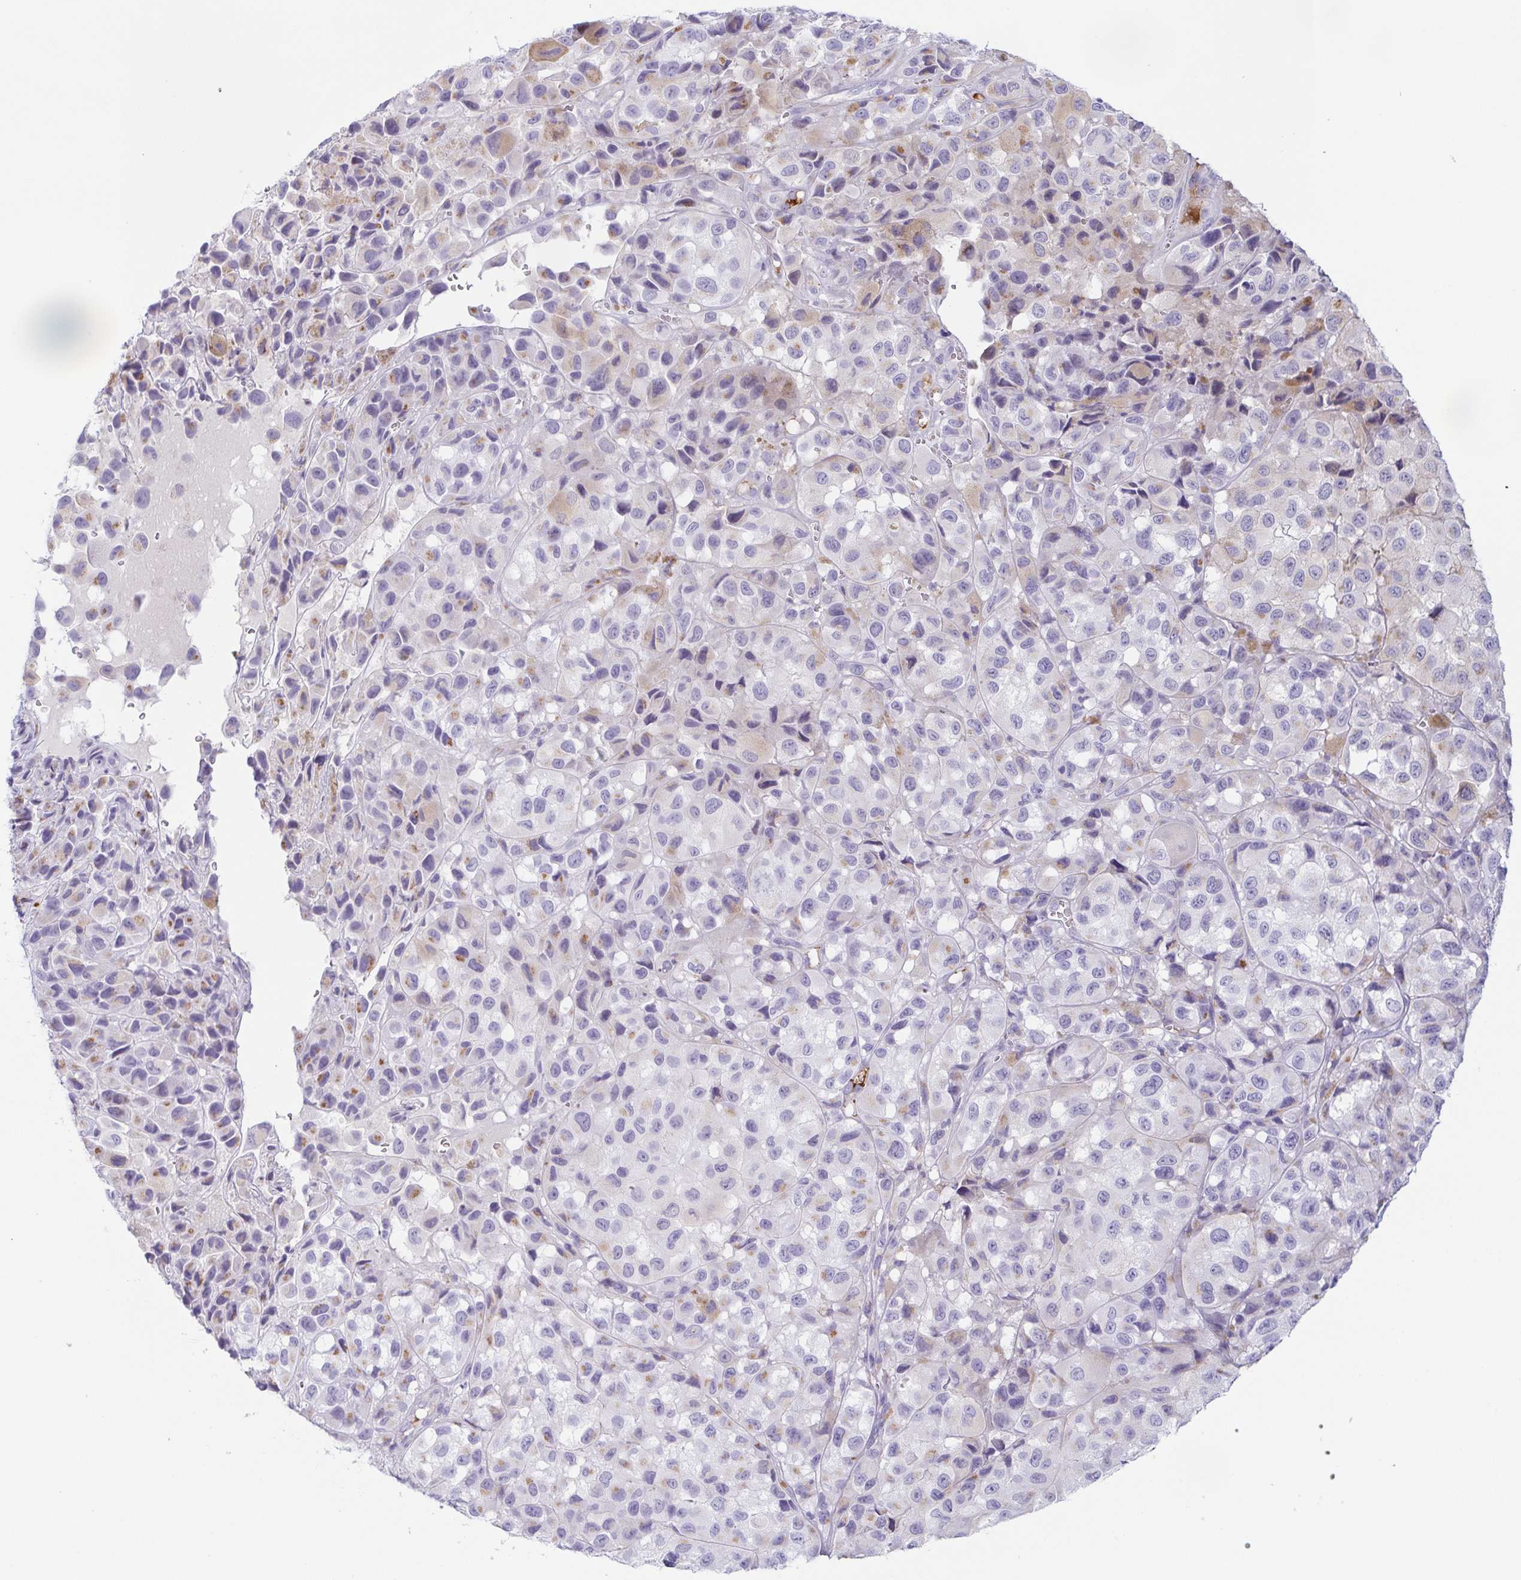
{"staining": {"intensity": "moderate", "quantity": "25%-75%", "location": "cytoplasmic/membranous"}, "tissue": "melanoma", "cell_type": "Tumor cells", "image_type": "cancer", "snomed": [{"axis": "morphology", "description": "Malignant melanoma, NOS"}, {"axis": "topography", "description": "Skin"}], "caption": "Human malignant melanoma stained with a protein marker displays moderate staining in tumor cells.", "gene": "LDLRAD1", "patient": {"sex": "male", "age": 93}}